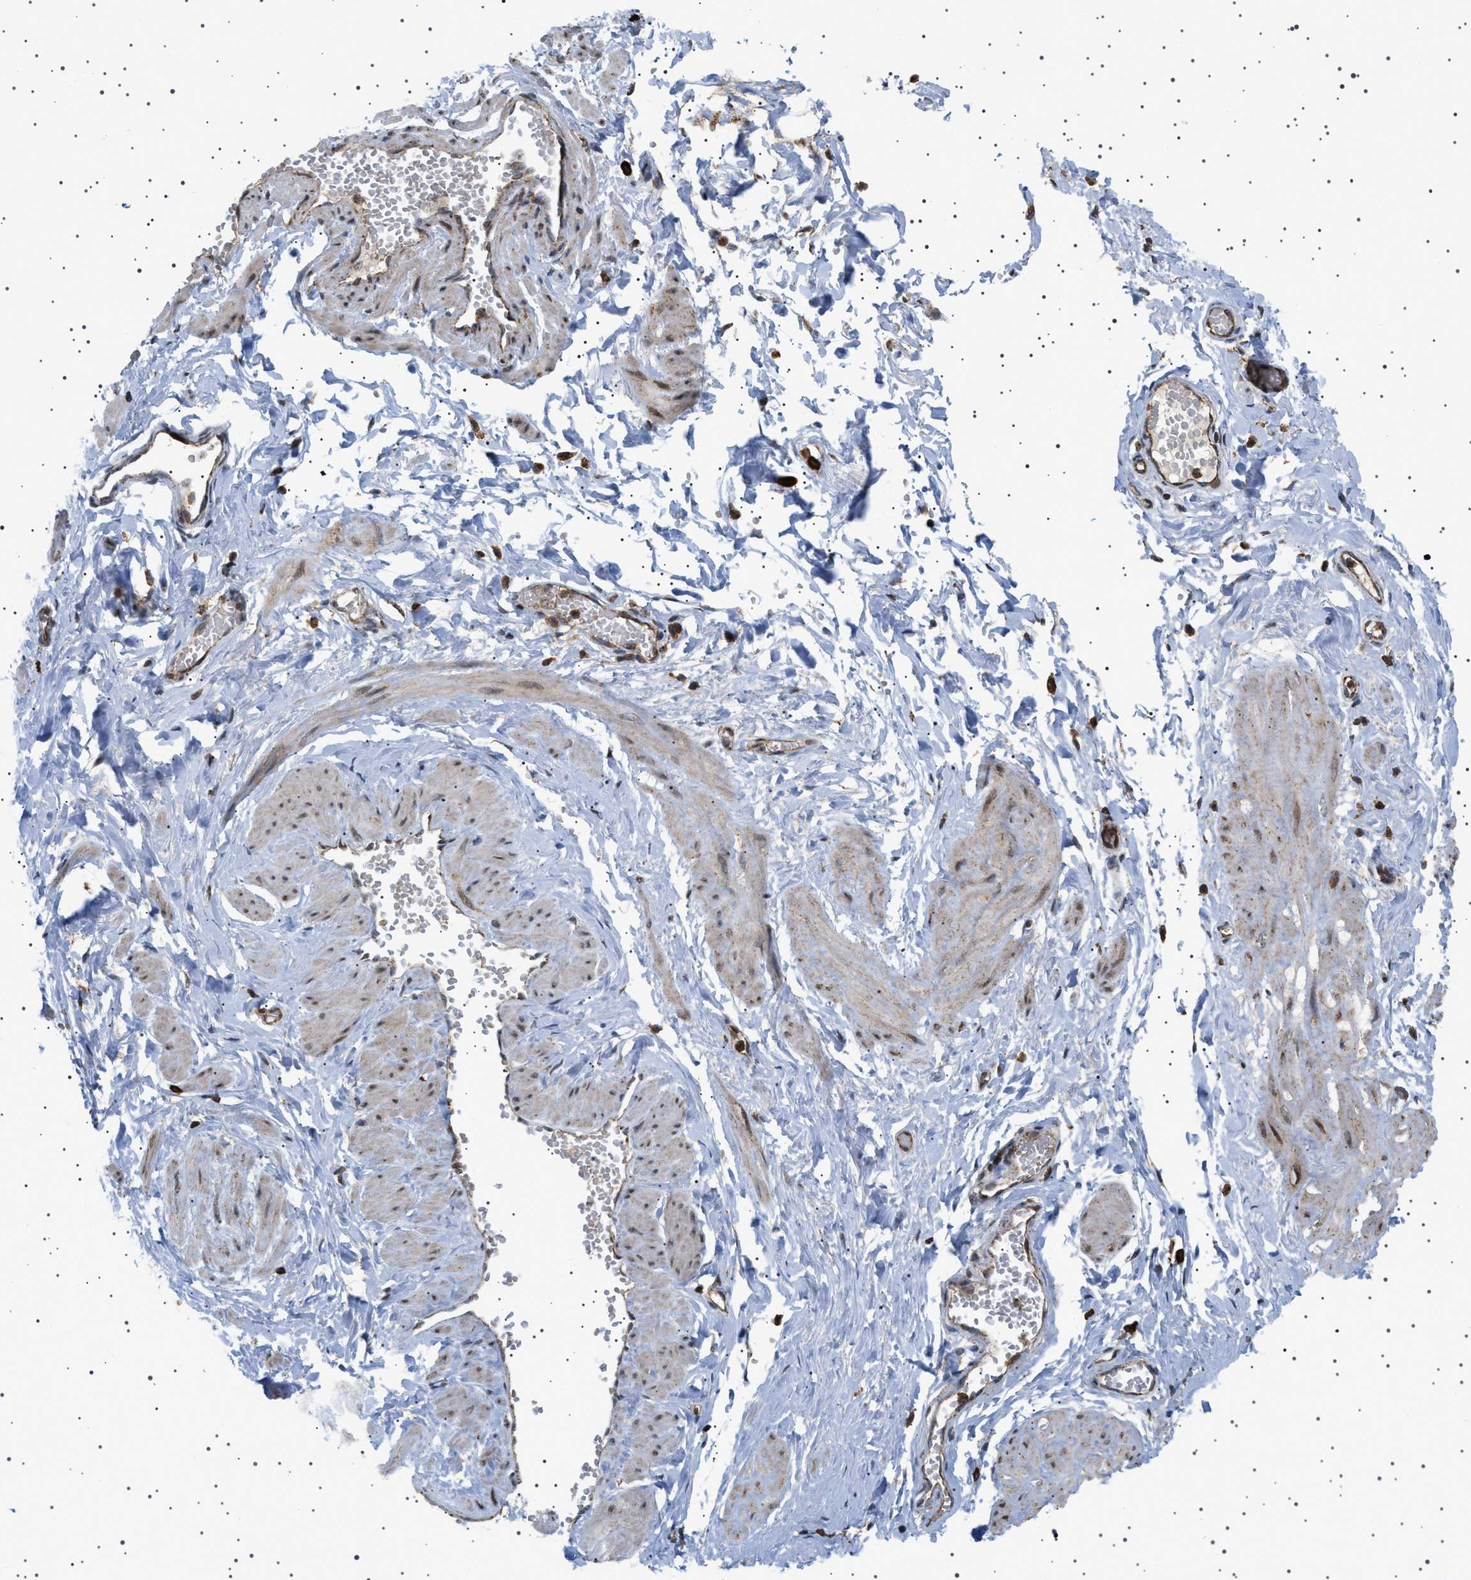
{"staining": {"intensity": "weak", "quantity": "25%-75%", "location": "cytoplasmic/membranous"}, "tissue": "adipose tissue", "cell_type": "Adipocytes", "image_type": "normal", "snomed": [{"axis": "morphology", "description": "Normal tissue, NOS"}, {"axis": "topography", "description": "Soft tissue"}, {"axis": "topography", "description": "Vascular tissue"}], "caption": "A high-resolution image shows immunohistochemistry (IHC) staining of unremarkable adipose tissue, which exhibits weak cytoplasmic/membranous expression in approximately 25%-75% of adipocytes. The staining was performed using DAB to visualize the protein expression in brown, while the nuclei were stained in blue with hematoxylin (Magnification: 20x).", "gene": "MELK", "patient": {"sex": "female", "age": 35}}